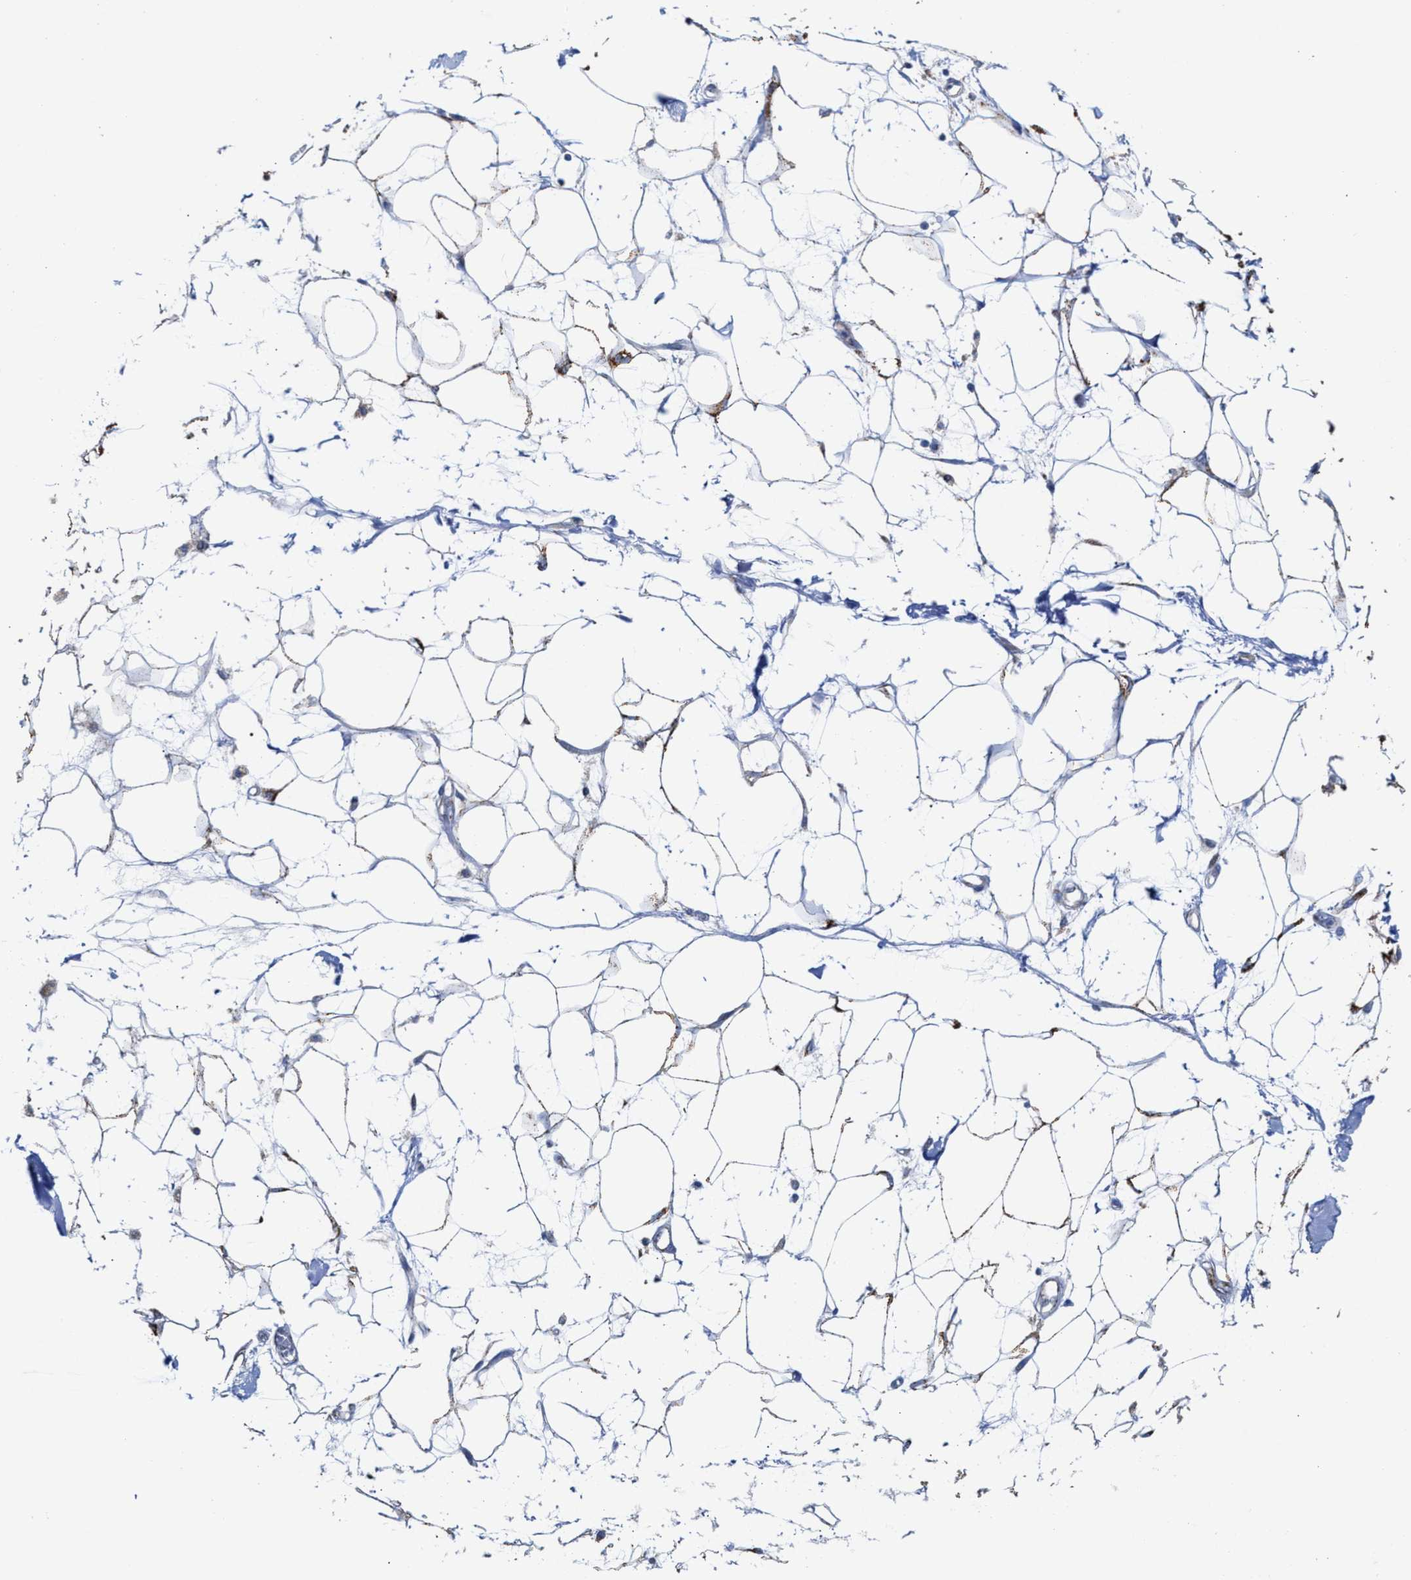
{"staining": {"intensity": "weak", "quantity": ">75%", "location": "cytoplasmic/membranous"}, "tissue": "adipose tissue", "cell_type": "Adipocytes", "image_type": "normal", "snomed": [{"axis": "morphology", "description": "Normal tissue, NOS"}, {"axis": "morphology", "description": "Adenocarcinoma, NOS"}, {"axis": "topography", "description": "Duodenum"}, {"axis": "topography", "description": "Peripheral nerve tissue"}], "caption": "A low amount of weak cytoplasmic/membranous staining is present in about >75% of adipocytes in unremarkable adipose tissue. (brown staining indicates protein expression, while blue staining denotes nuclei).", "gene": "JAG1", "patient": {"sex": "female", "age": 60}}